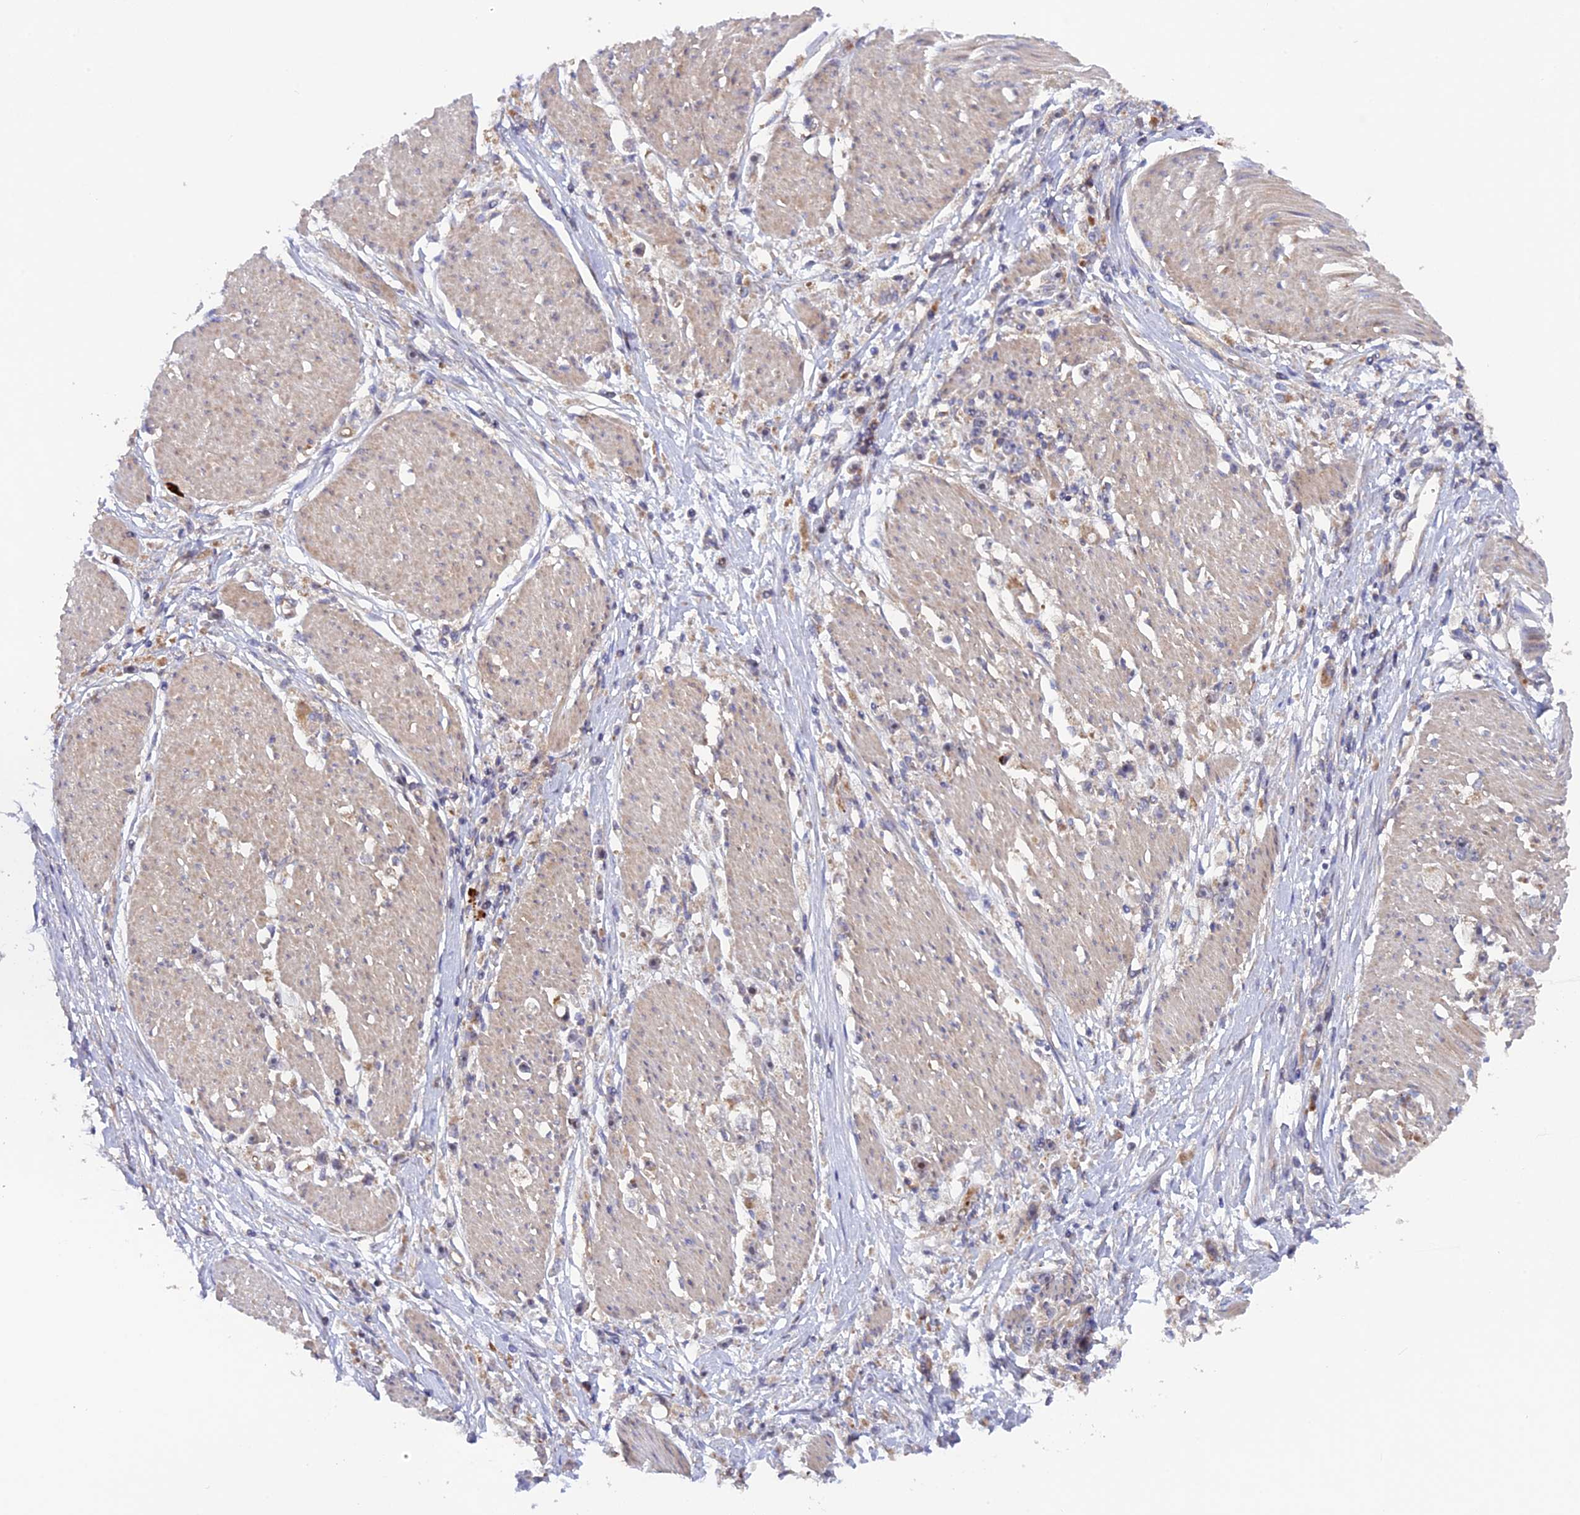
{"staining": {"intensity": "negative", "quantity": "none", "location": "none"}, "tissue": "stomach cancer", "cell_type": "Tumor cells", "image_type": "cancer", "snomed": [{"axis": "morphology", "description": "Adenocarcinoma, NOS"}, {"axis": "topography", "description": "Stomach"}], "caption": "Adenocarcinoma (stomach) stained for a protein using IHC shows no positivity tumor cells.", "gene": "FERMT1", "patient": {"sex": "female", "age": 59}}